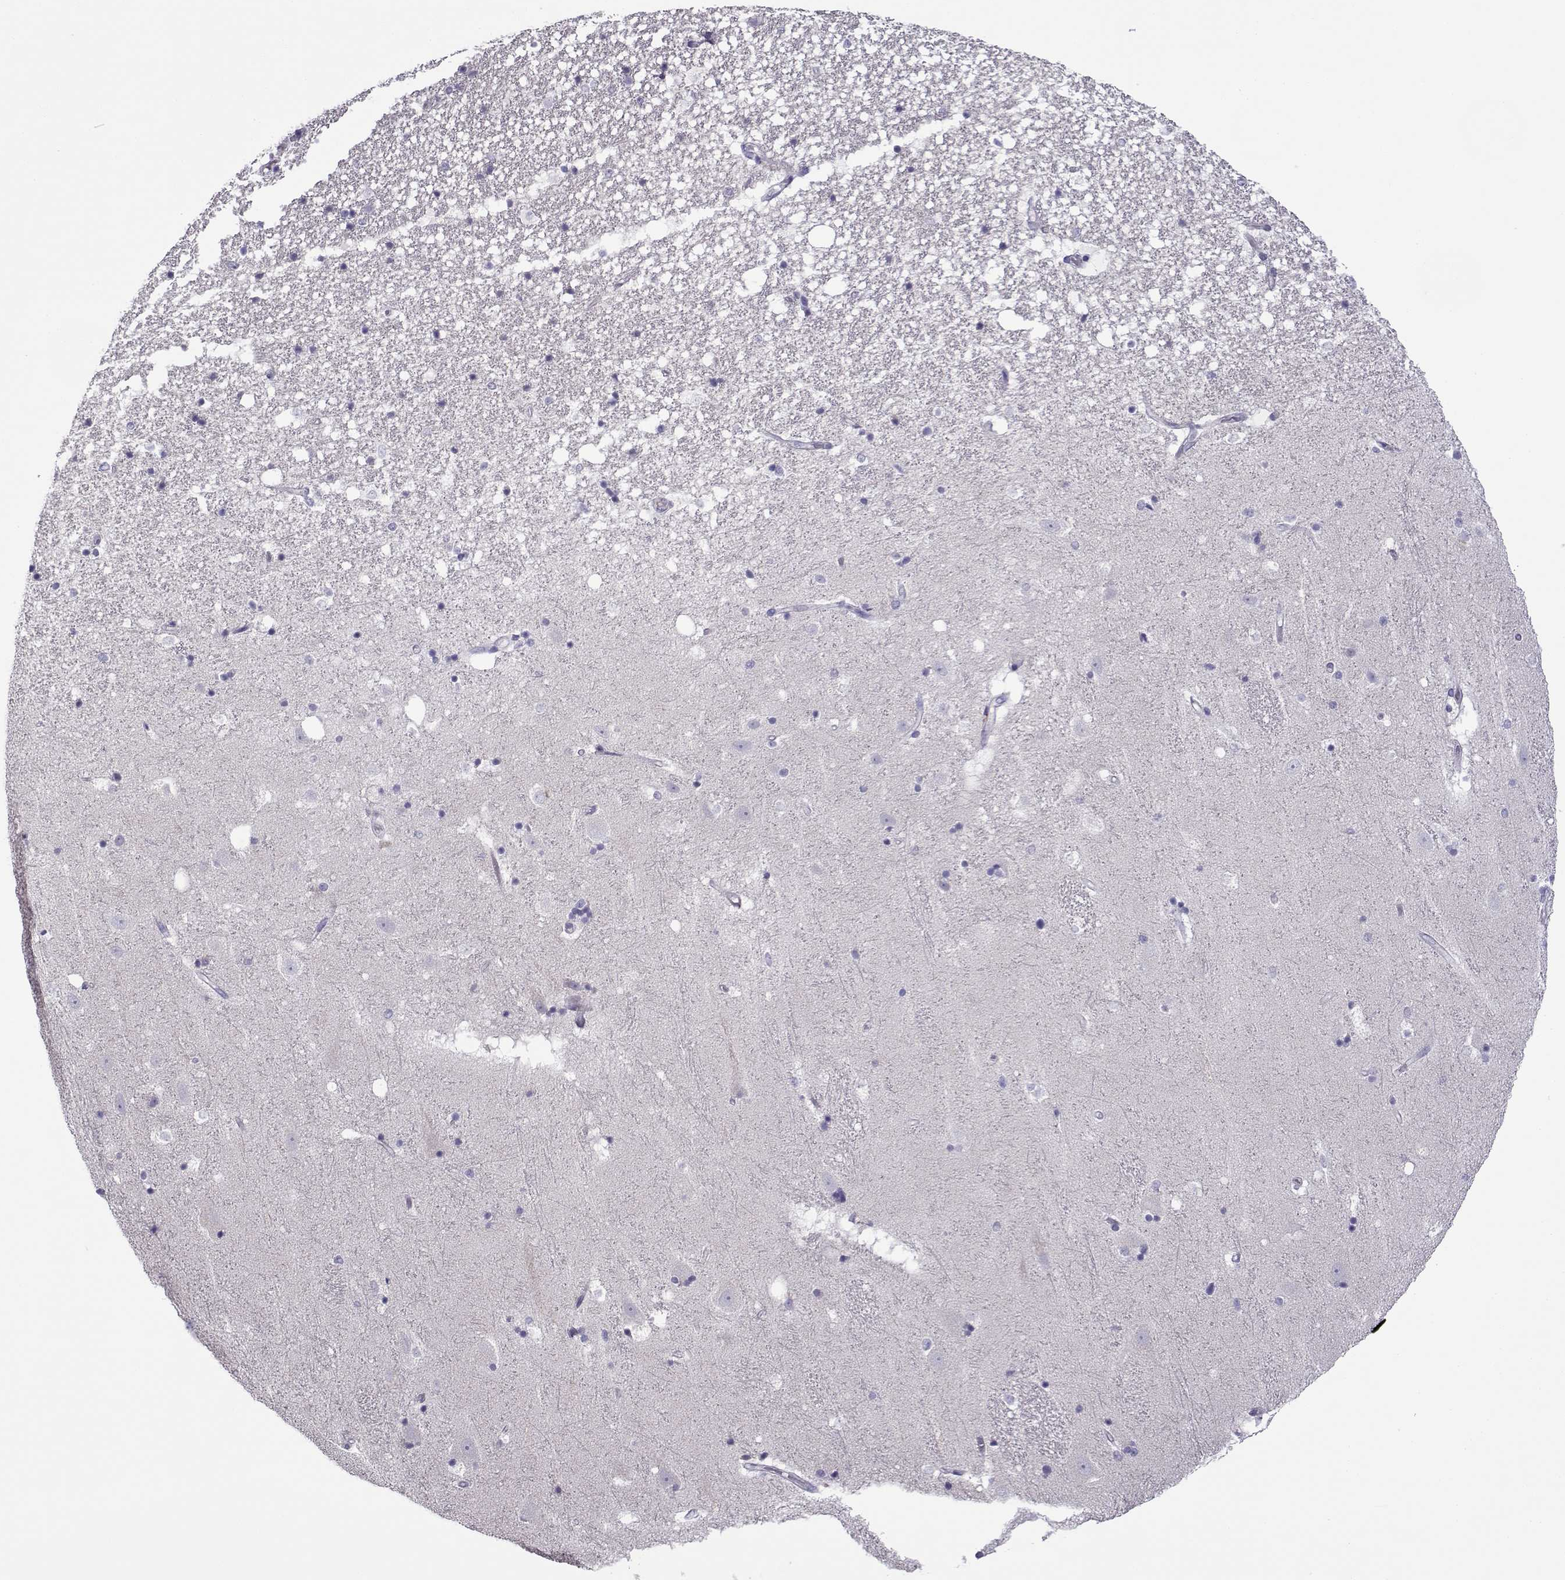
{"staining": {"intensity": "negative", "quantity": "none", "location": "none"}, "tissue": "hippocampus", "cell_type": "Glial cells", "image_type": "normal", "snomed": [{"axis": "morphology", "description": "Normal tissue, NOS"}, {"axis": "topography", "description": "Hippocampus"}], "caption": "Immunohistochemistry of normal human hippocampus shows no staining in glial cells.", "gene": "SPACA7", "patient": {"sex": "male", "age": 49}}